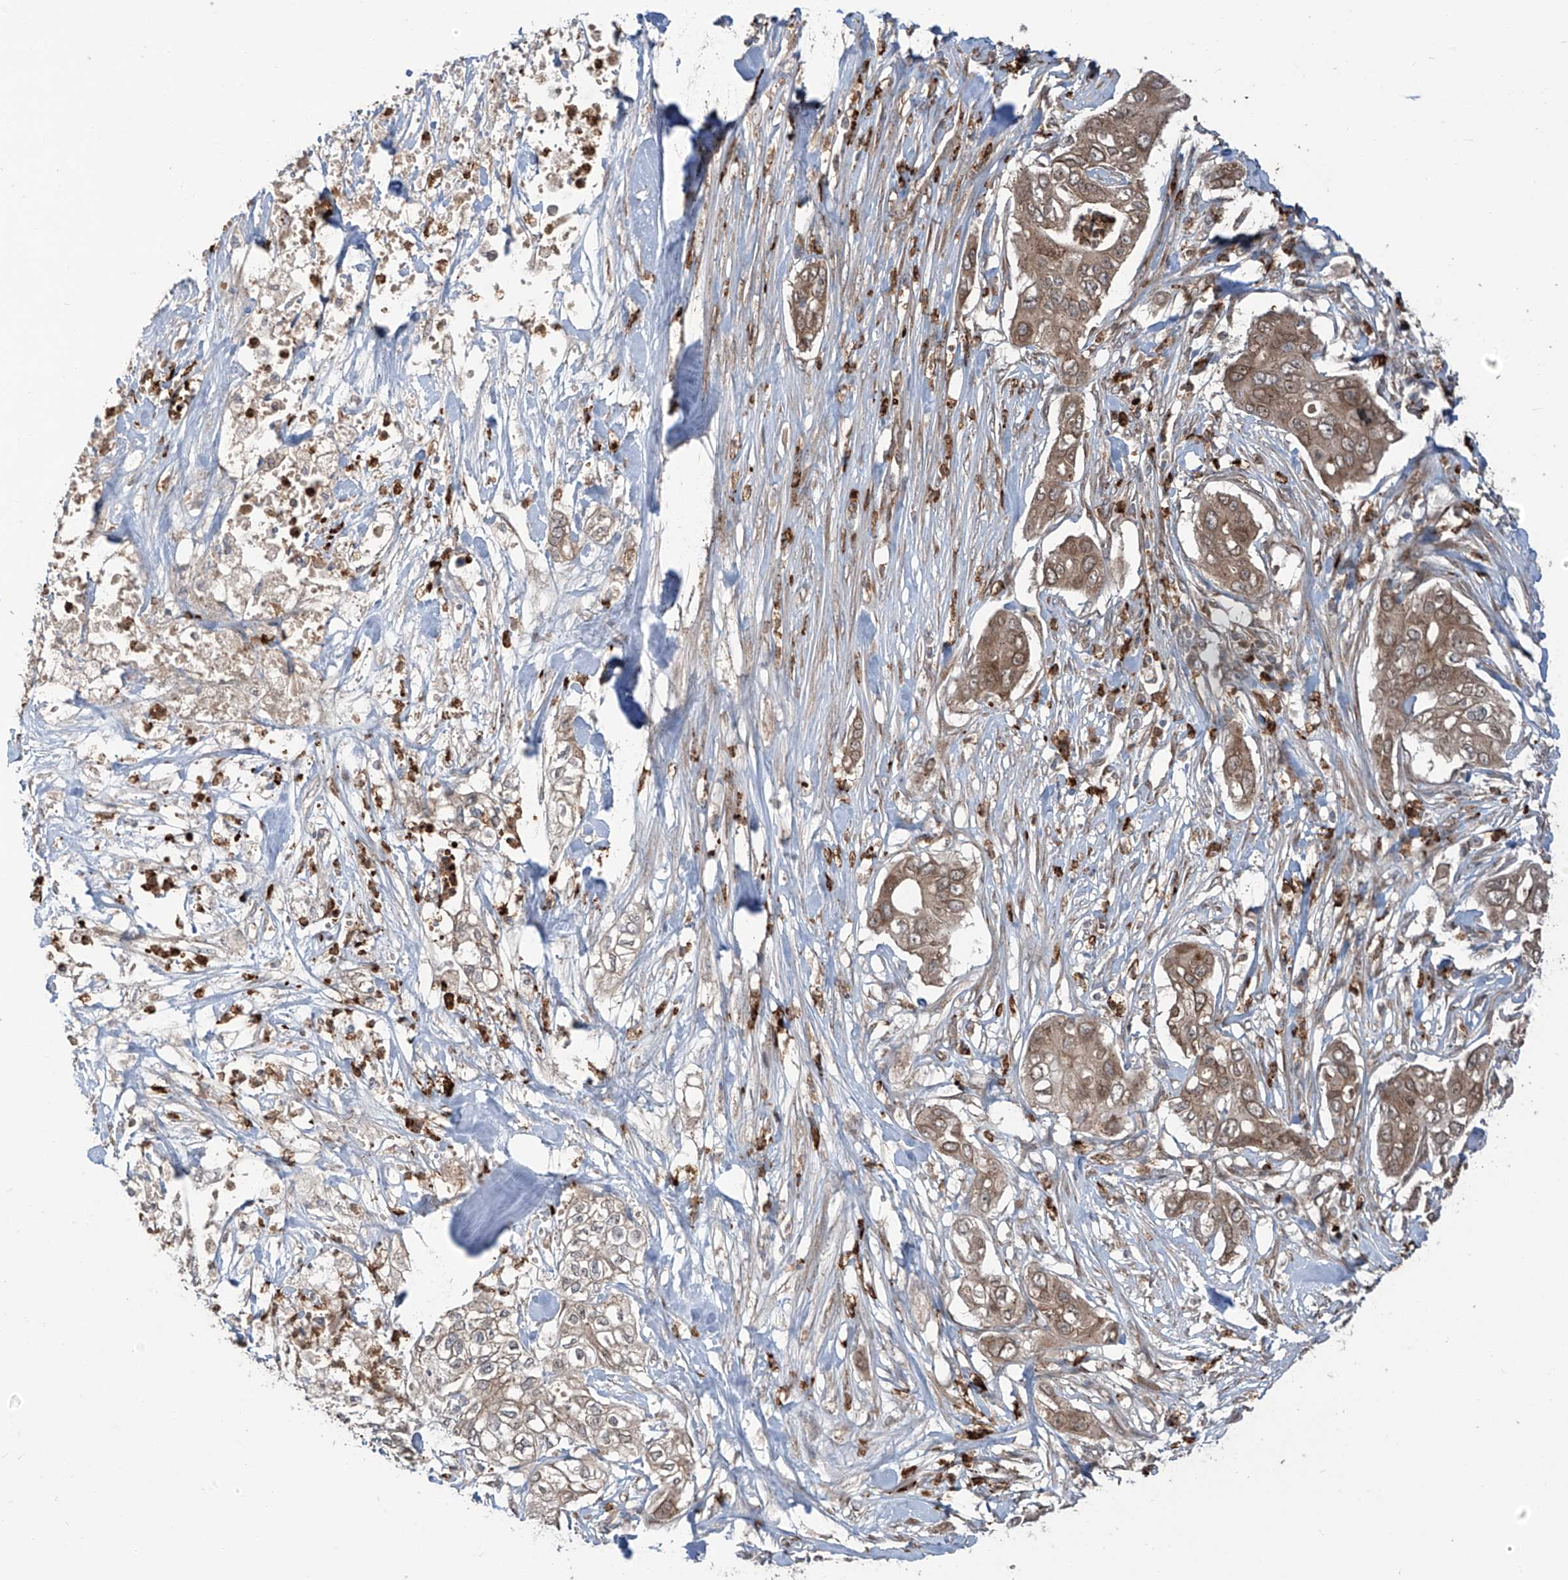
{"staining": {"intensity": "weak", "quantity": ">75%", "location": "cytoplasmic/membranous"}, "tissue": "pancreatic cancer", "cell_type": "Tumor cells", "image_type": "cancer", "snomed": [{"axis": "morphology", "description": "Adenocarcinoma, NOS"}, {"axis": "topography", "description": "Pancreas"}], "caption": "Immunohistochemical staining of pancreatic adenocarcinoma reveals weak cytoplasmic/membranous protein expression in approximately >75% of tumor cells.", "gene": "ZDHHC9", "patient": {"sex": "female", "age": 78}}